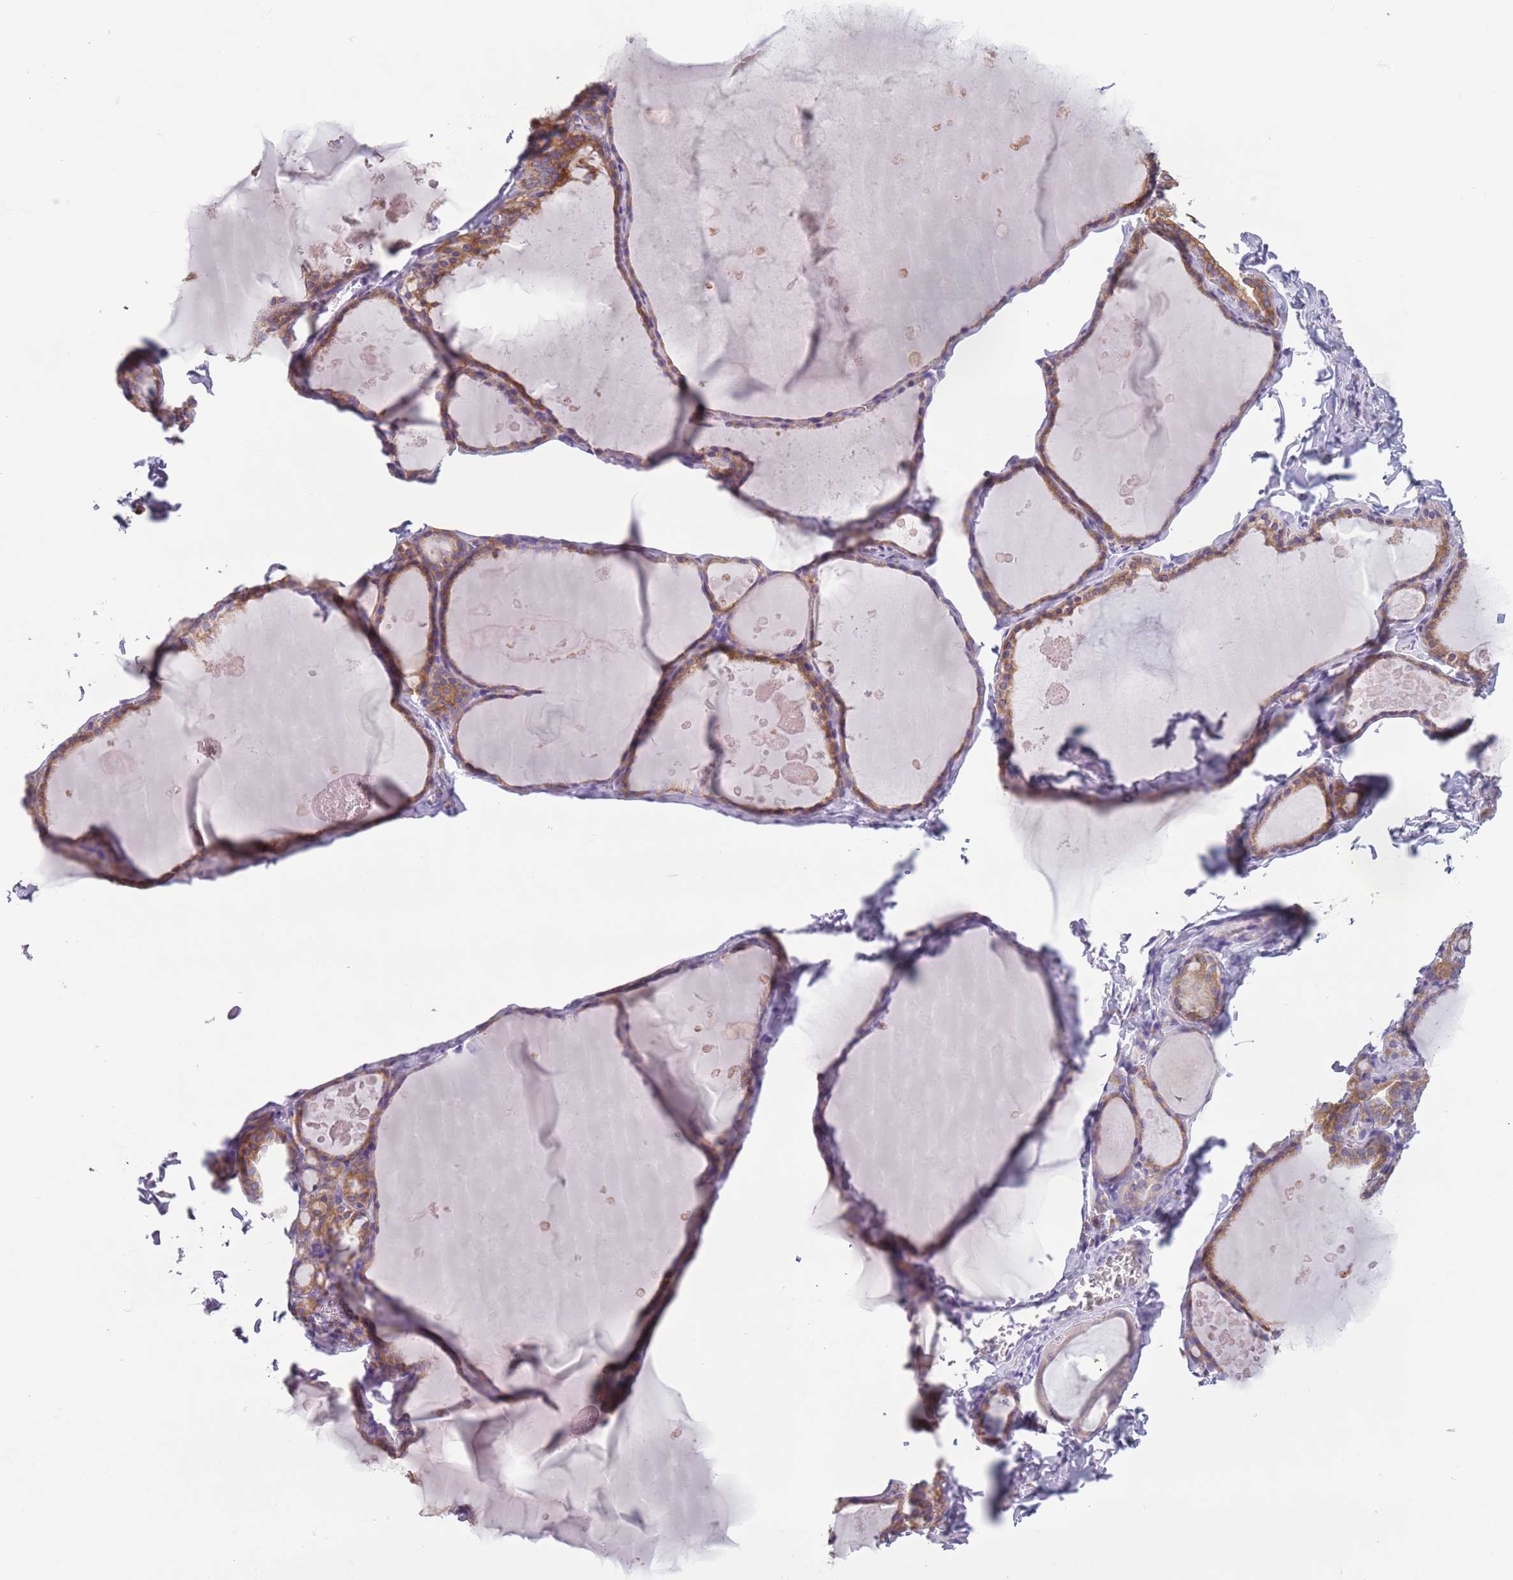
{"staining": {"intensity": "moderate", "quantity": ">75%", "location": "cytoplasmic/membranous"}, "tissue": "thyroid gland", "cell_type": "Glandular cells", "image_type": "normal", "snomed": [{"axis": "morphology", "description": "Normal tissue, NOS"}, {"axis": "topography", "description": "Thyroid gland"}], "caption": "Benign thyroid gland was stained to show a protein in brown. There is medium levels of moderate cytoplasmic/membranous expression in about >75% of glandular cells. The protein of interest is shown in brown color, while the nuclei are stained blue.", "gene": "HYOU1", "patient": {"sex": "male", "age": 56}}